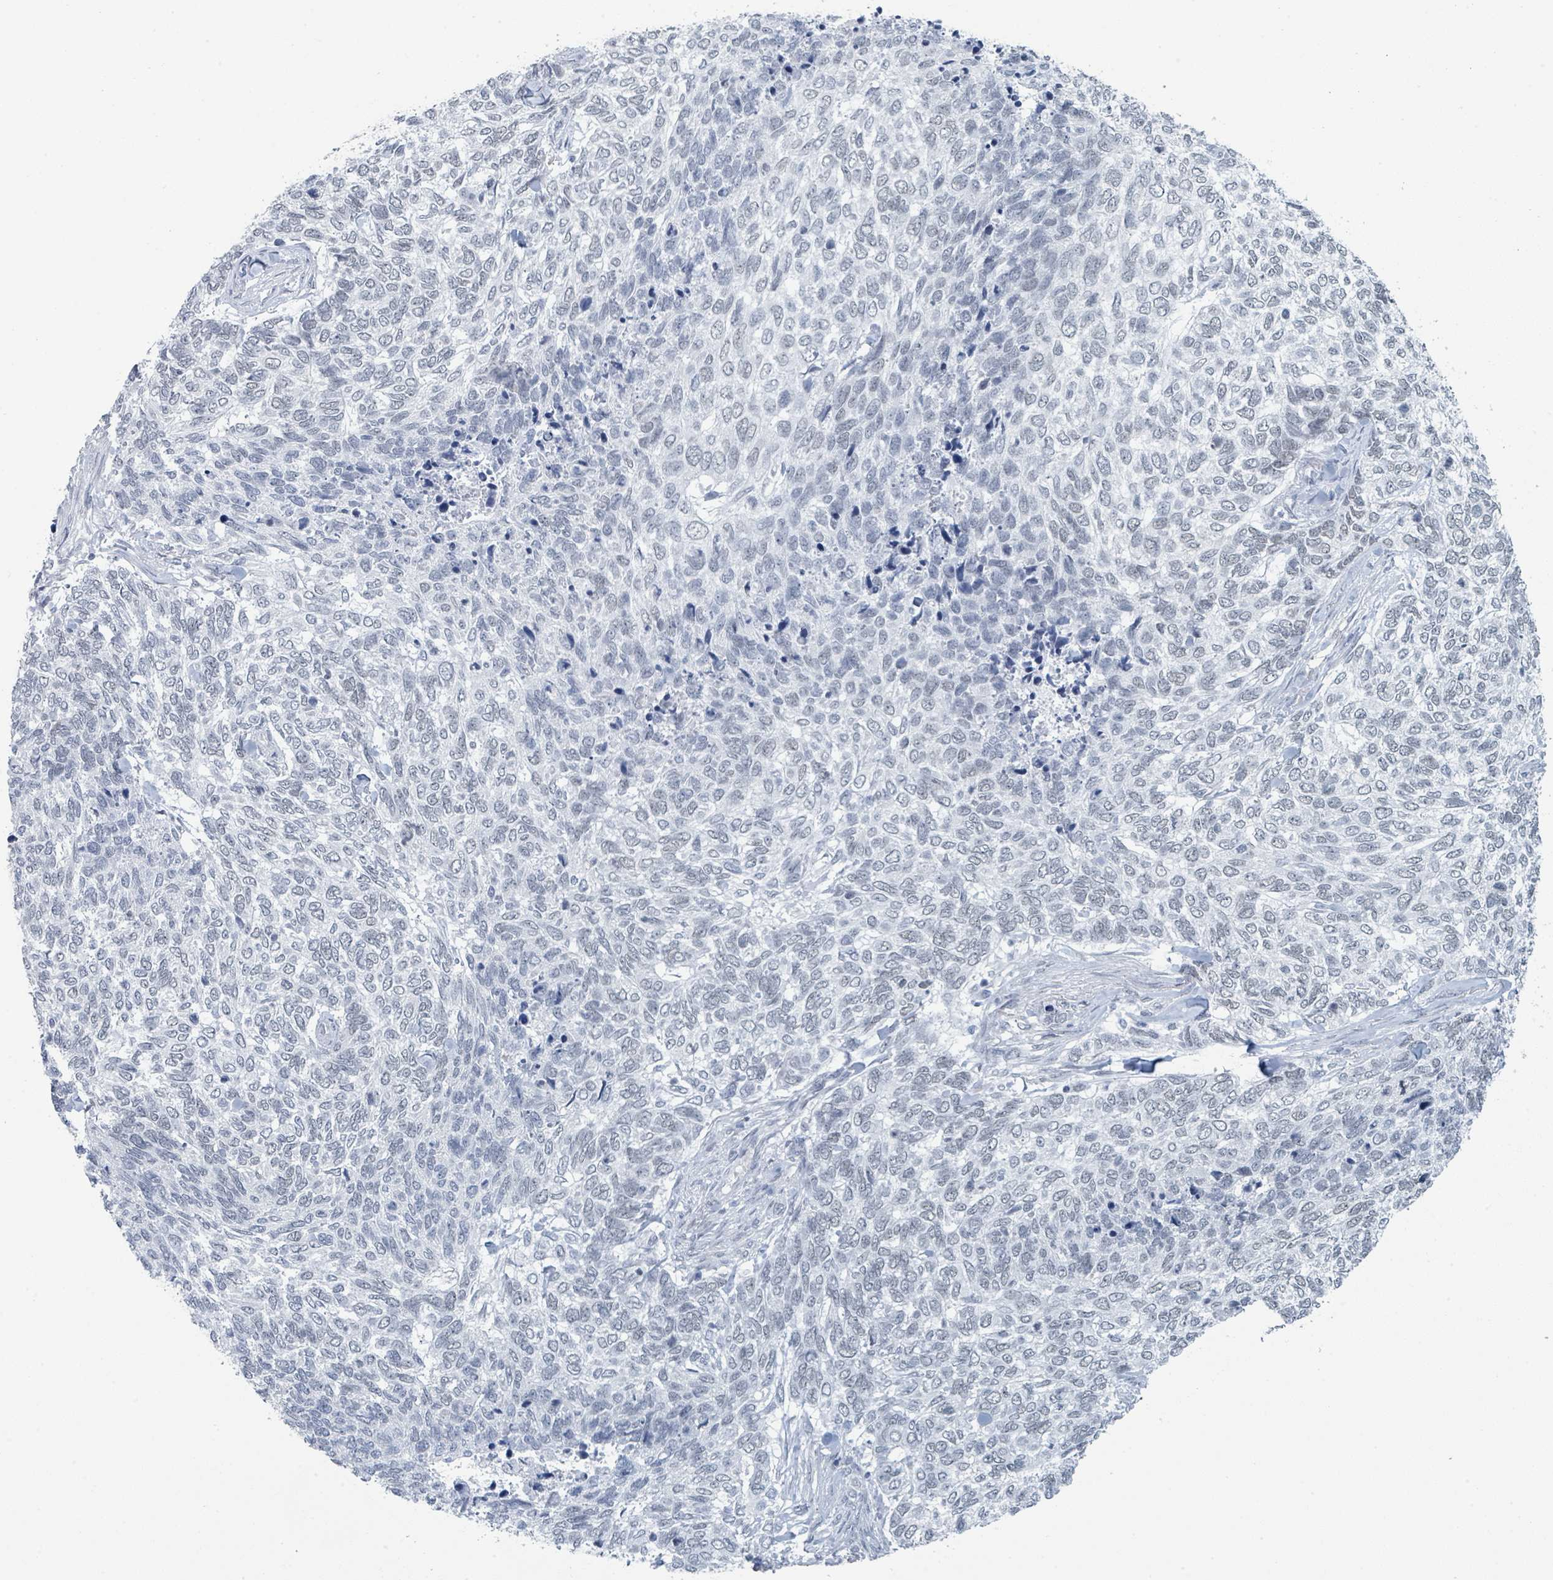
{"staining": {"intensity": "negative", "quantity": "none", "location": "none"}, "tissue": "skin cancer", "cell_type": "Tumor cells", "image_type": "cancer", "snomed": [{"axis": "morphology", "description": "Basal cell carcinoma"}, {"axis": "topography", "description": "Skin"}], "caption": "This is a micrograph of IHC staining of basal cell carcinoma (skin), which shows no staining in tumor cells.", "gene": "EHMT2", "patient": {"sex": "female", "age": 65}}